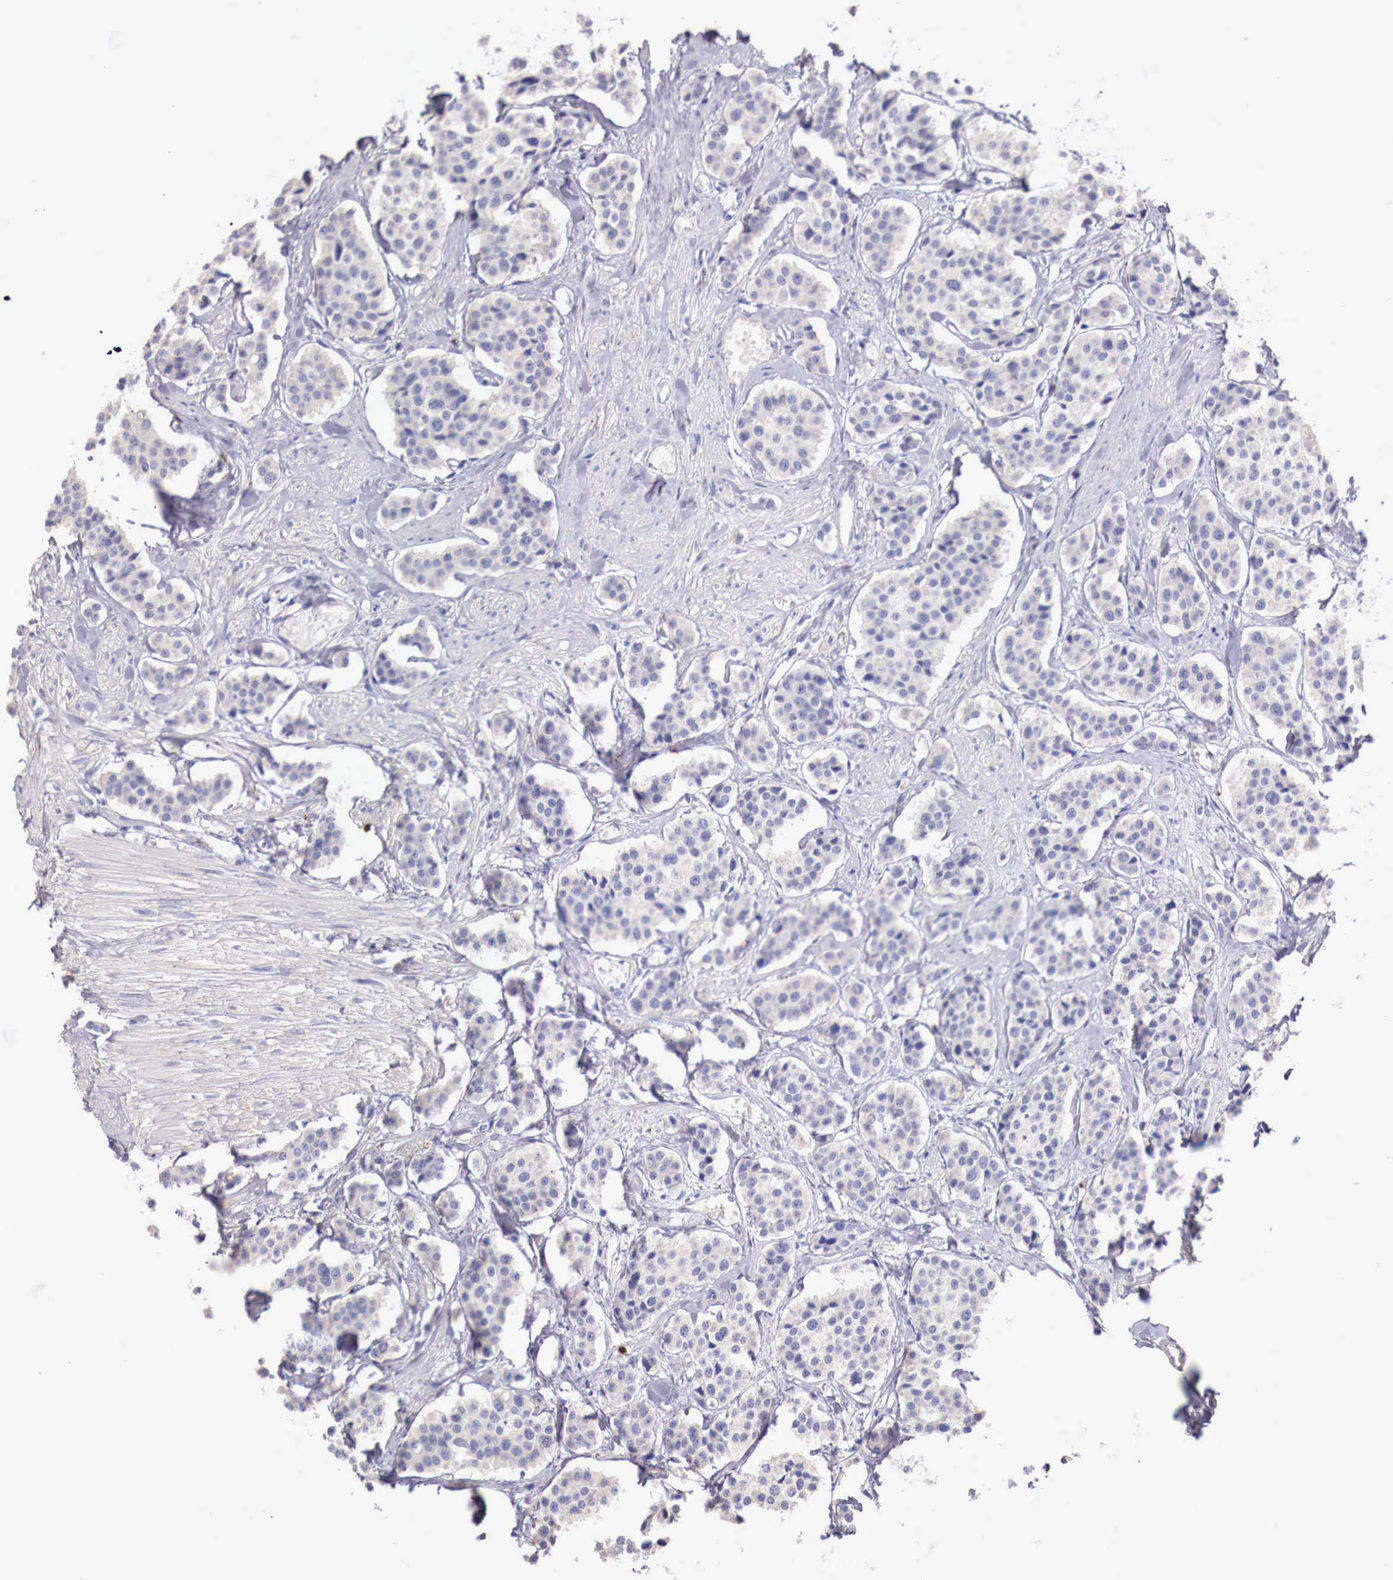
{"staining": {"intensity": "negative", "quantity": "none", "location": "none"}, "tissue": "carcinoid", "cell_type": "Tumor cells", "image_type": "cancer", "snomed": [{"axis": "morphology", "description": "Carcinoid, malignant, NOS"}, {"axis": "topography", "description": "Small intestine"}], "caption": "DAB (3,3'-diaminobenzidine) immunohistochemical staining of human carcinoid exhibits no significant staining in tumor cells.", "gene": "PITPNA", "patient": {"sex": "male", "age": 60}}